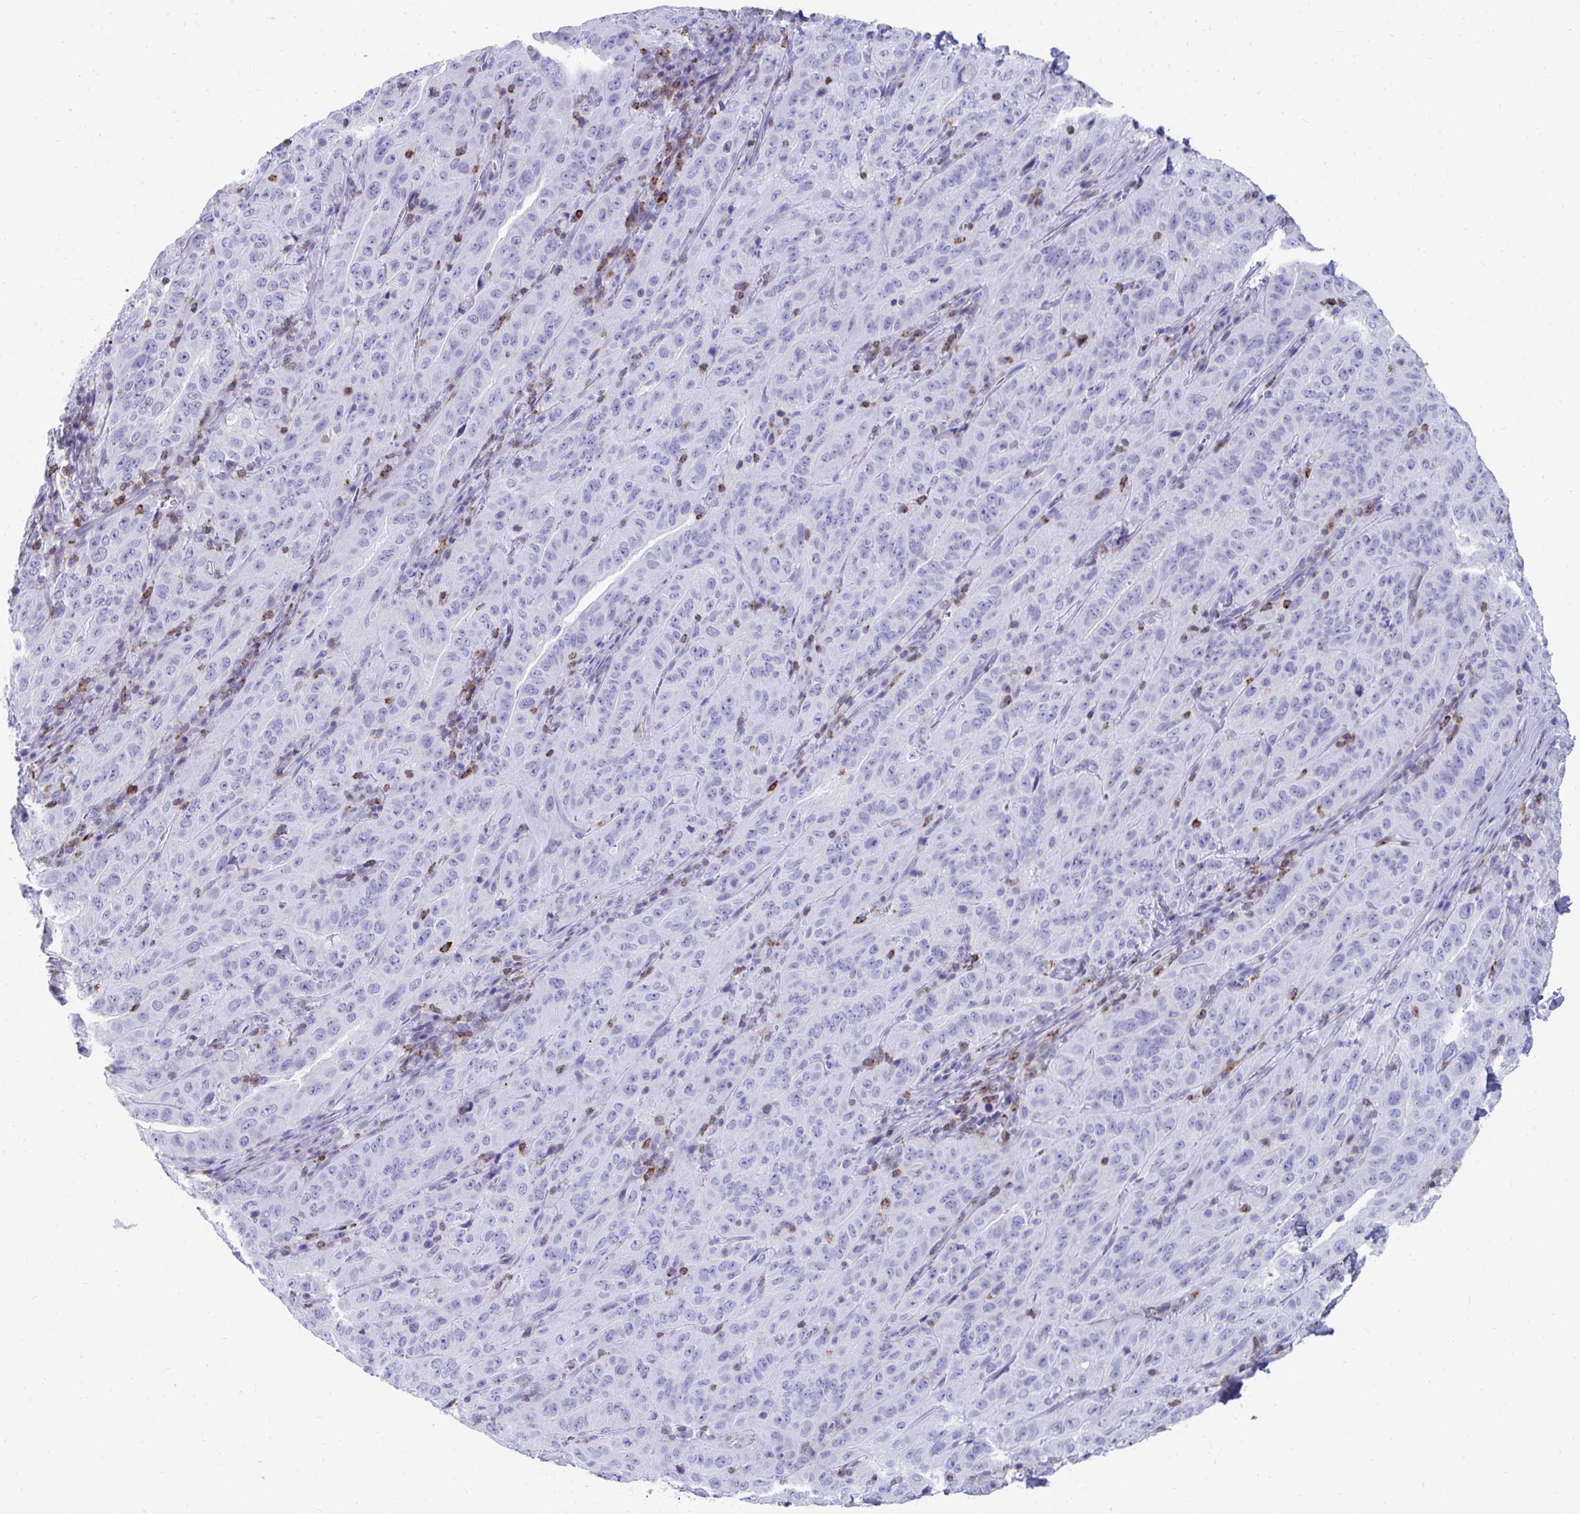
{"staining": {"intensity": "negative", "quantity": "none", "location": "none"}, "tissue": "pancreatic cancer", "cell_type": "Tumor cells", "image_type": "cancer", "snomed": [{"axis": "morphology", "description": "Adenocarcinoma, NOS"}, {"axis": "topography", "description": "Pancreas"}], "caption": "Immunohistochemistry (IHC) photomicrograph of human pancreatic cancer stained for a protein (brown), which demonstrates no expression in tumor cells. (DAB (3,3'-diaminobenzidine) immunohistochemistry (IHC), high magnification).", "gene": "CD7", "patient": {"sex": "male", "age": 63}}